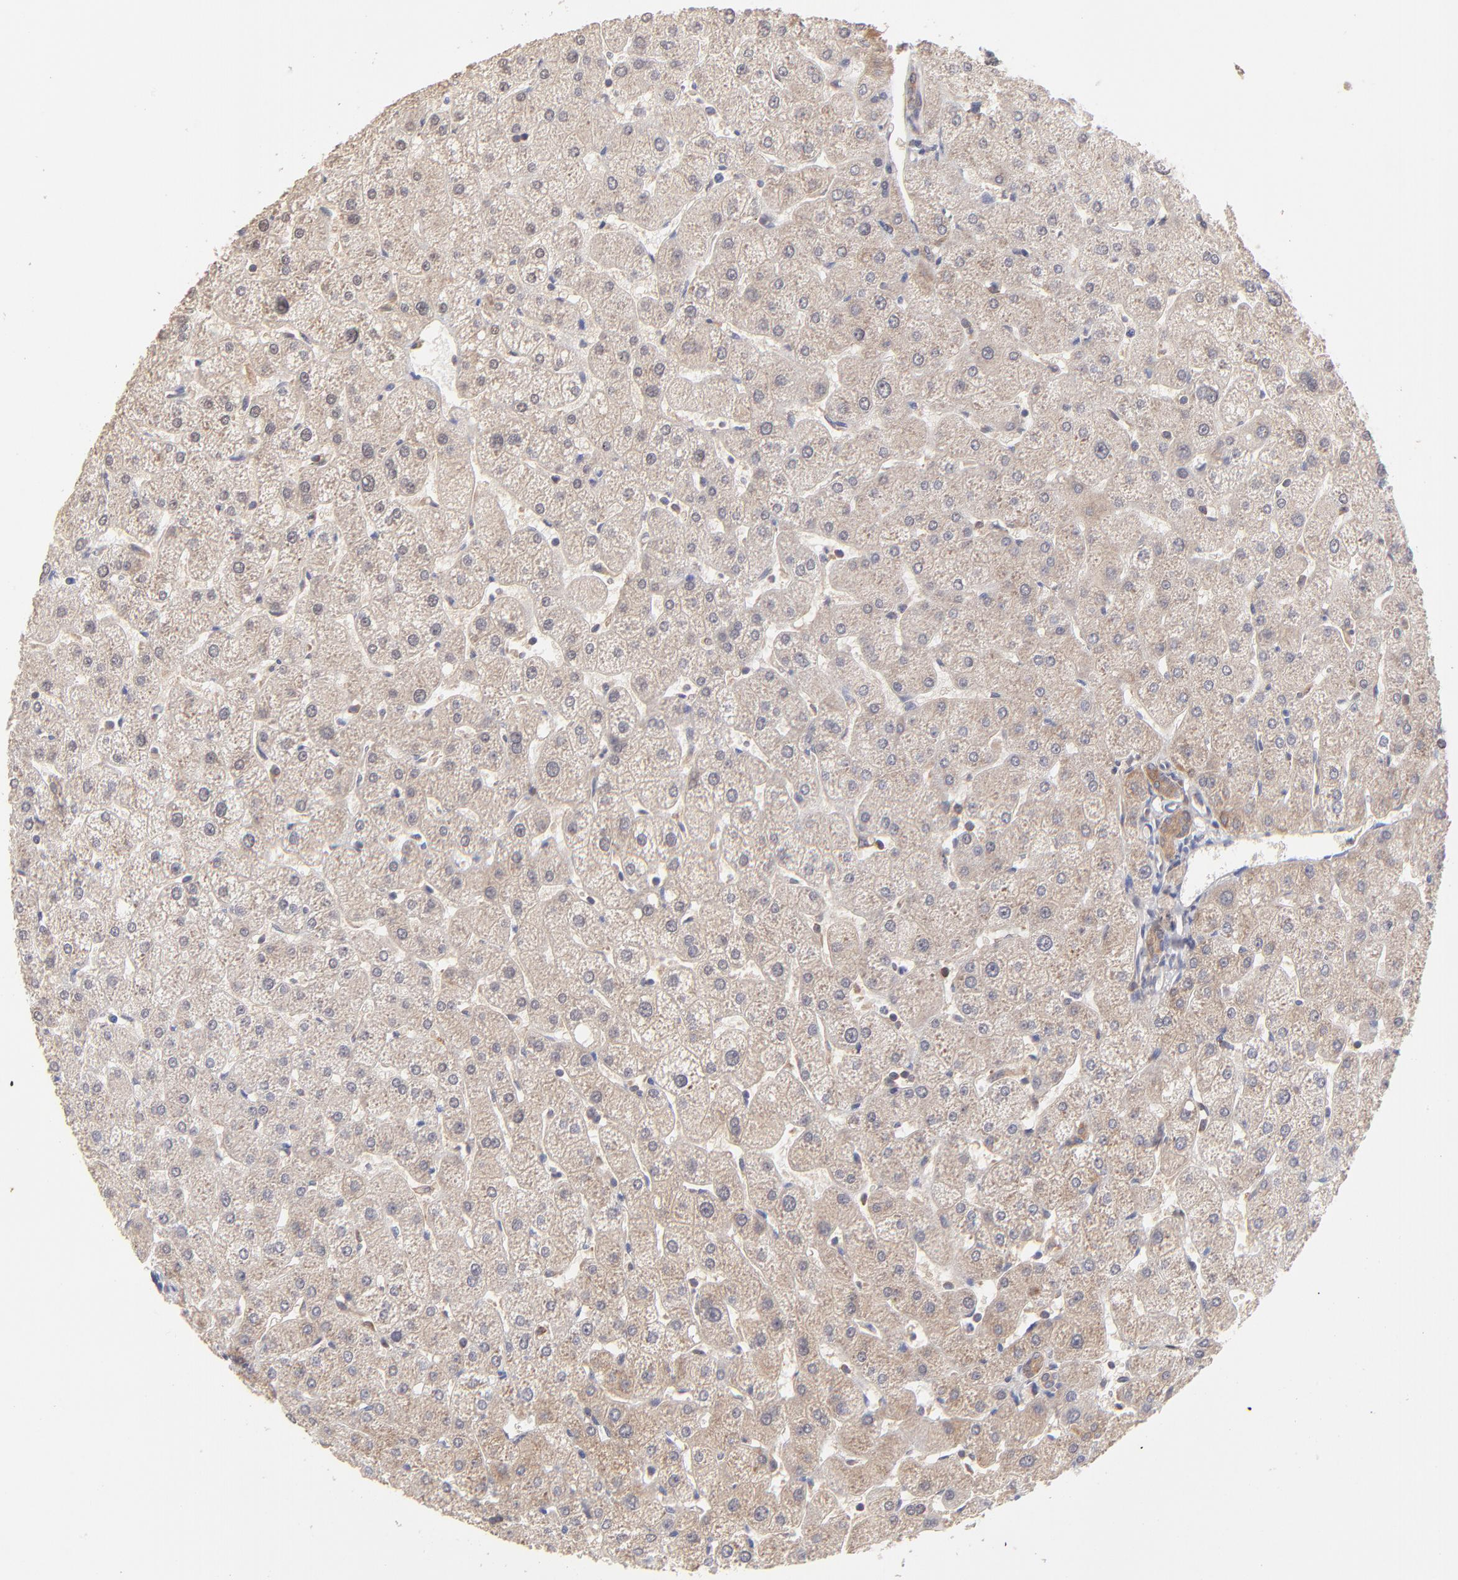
{"staining": {"intensity": "moderate", "quantity": ">75%", "location": "cytoplasmic/membranous"}, "tissue": "liver", "cell_type": "Cholangiocytes", "image_type": "normal", "snomed": [{"axis": "morphology", "description": "Normal tissue, NOS"}, {"axis": "topography", "description": "Liver"}], "caption": "Protein expression analysis of benign human liver reveals moderate cytoplasmic/membranous staining in approximately >75% of cholangiocytes.", "gene": "GART", "patient": {"sex": "male", "age": 67}}